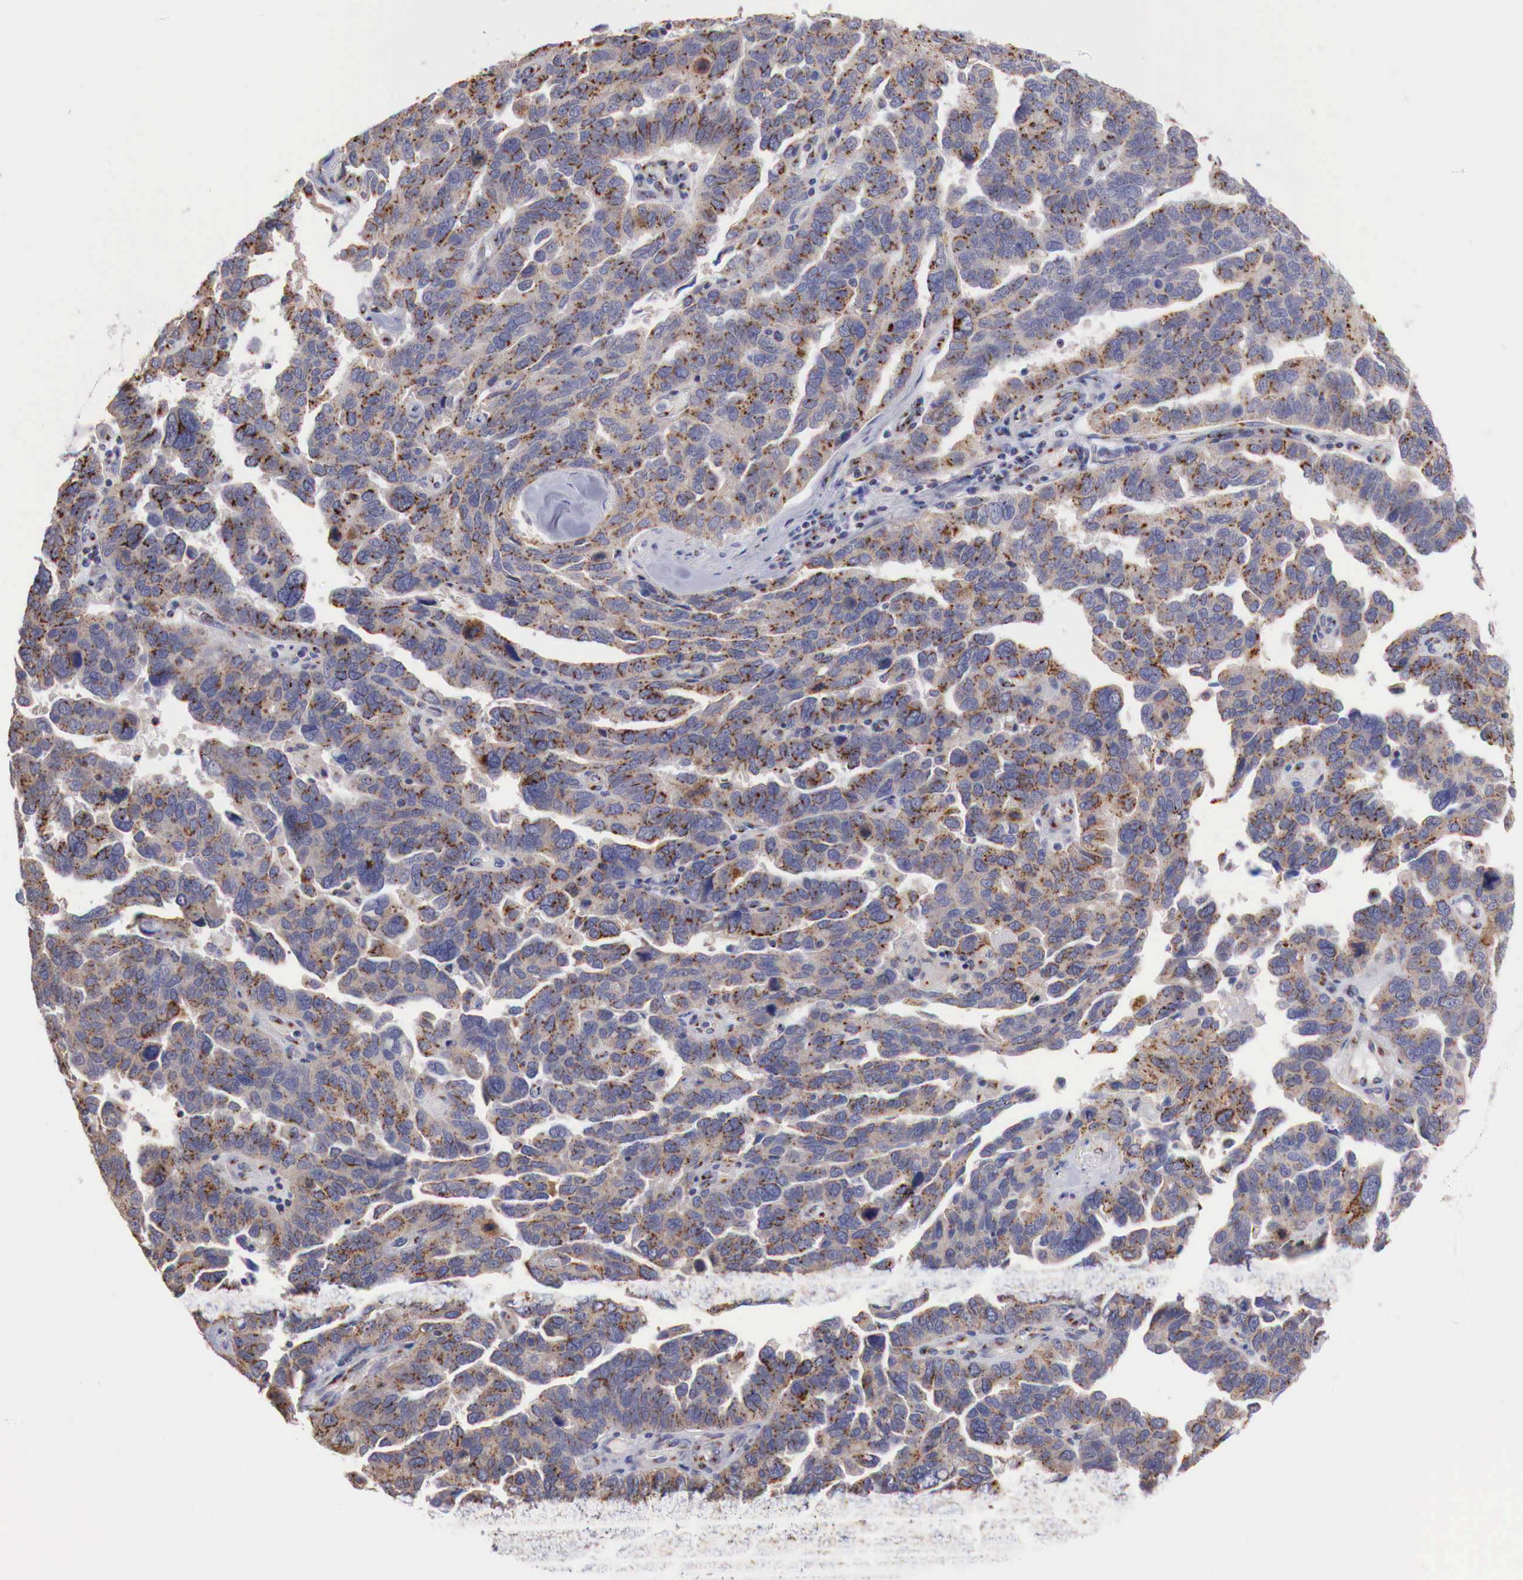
{"staining": {"intensity": "moderate", "quantity": ">75%", "location": "cytoplasmic/membranous"}, "tissue": "ovarian cancer", "cell_type": "Tumor cells", "image_type": "cancer", "snomed": [{"axis": "morphology", "description": "Cystadenocarcinoma, serous, NOS"}, {"axis": "topography", "description": "Ovary"}], "caption": "Brown immunohistochemical staining in human serous cystadenocarcinoma (ovarian) exhibits moderate cytoplasmic/membranous staining in approximately >75% of tumor cells.", "gene": "SYAP1", "patient": {"sex": "female", "age": 64}}